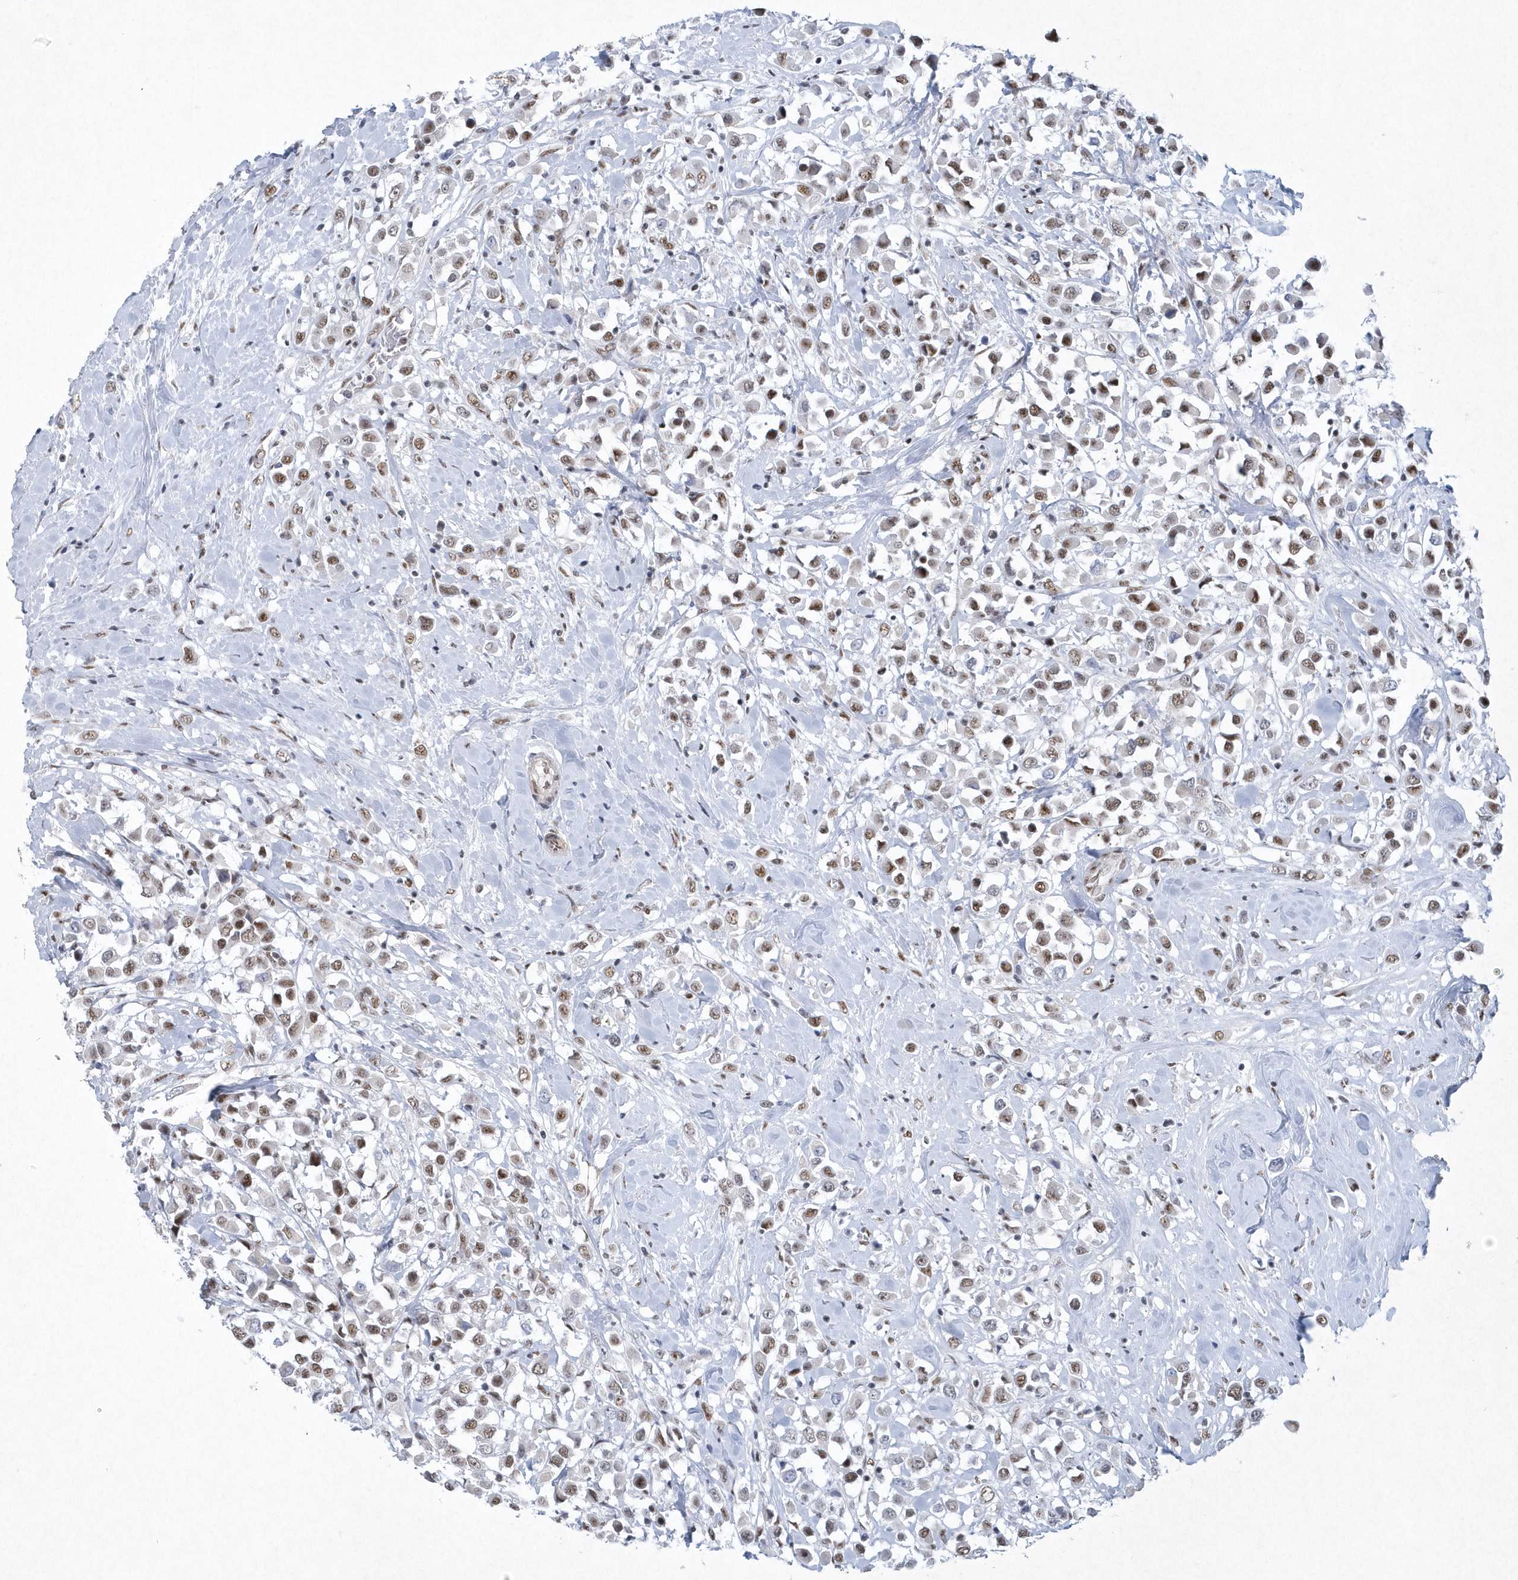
{"staining": {"intensity": "moderate", "quantity": "25%-75%", "location": "nuclear"}, "tissue": "breast cancer", "cell_type": "Tumor cells", "image_type": "cancer", "snomed": [{"axis": "morphology", "description": "Duct carcinoma"}, {"axis": "topography", "description": "Breast"}], "caption": "Tumor cells exhibit medium levels of moderate nuclear positivity in about 25%-75% of cells in invasive ductal carcinoma (breast).", "gene": "DCLRE1A", "patient": {"sex": "female", "age": 61}}